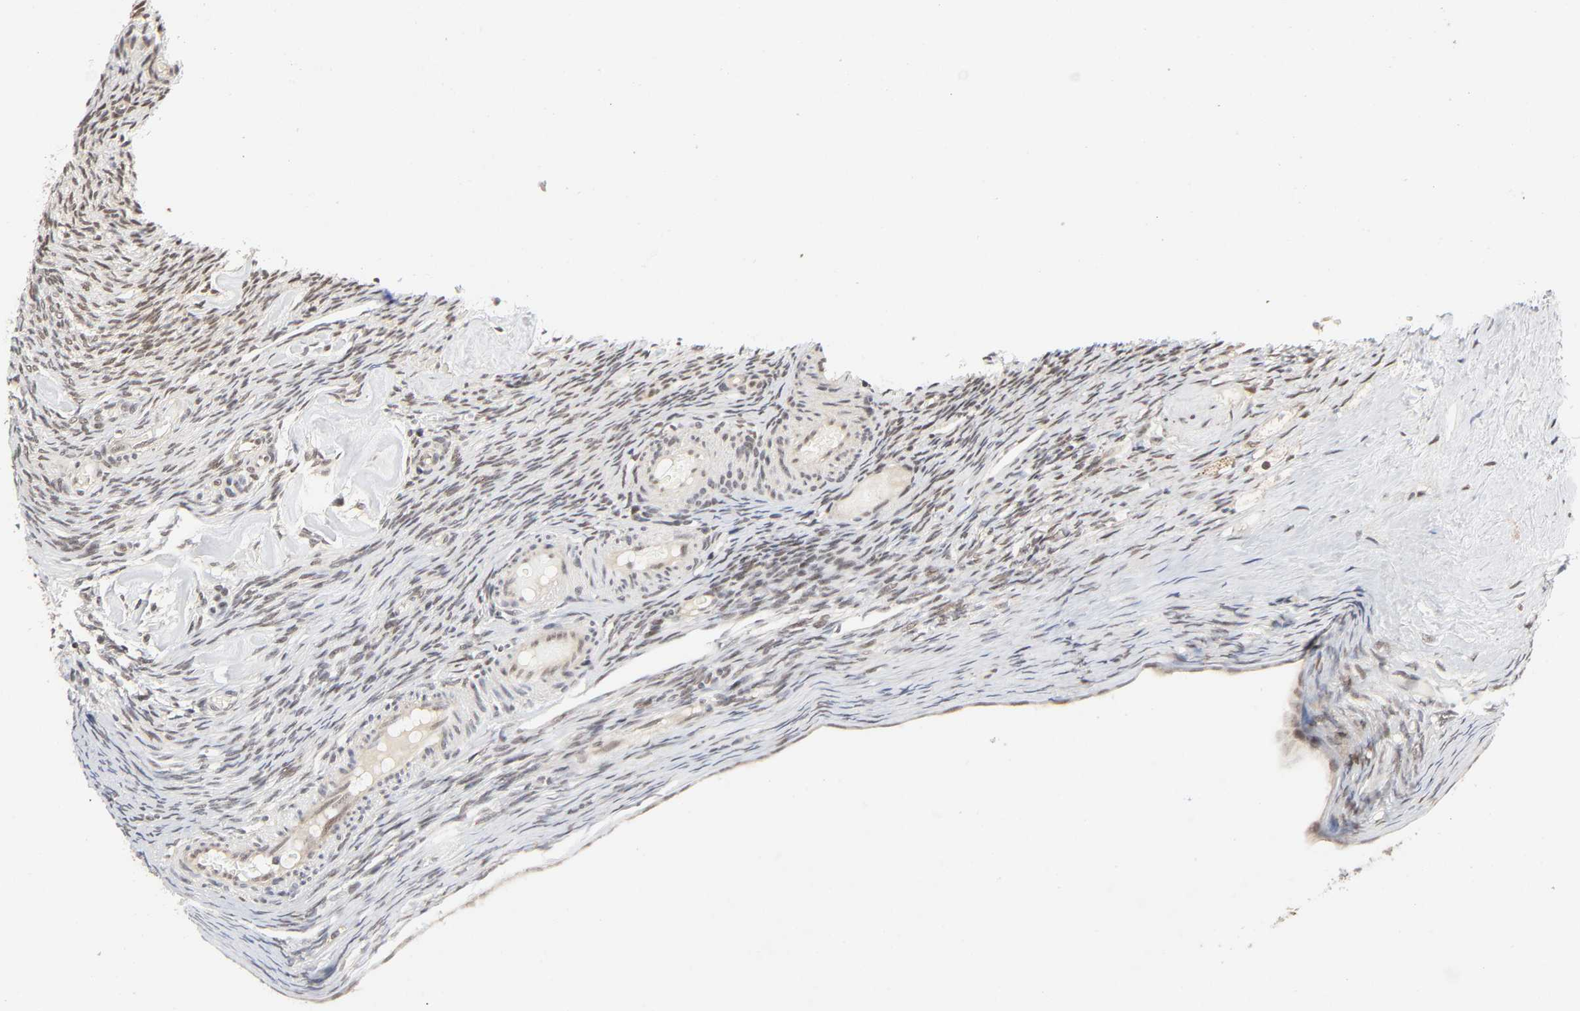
{"staining": {"intensity": "weak", "quantity": ">75%", "location": "nuclear"}, "tissue": "ovary", "cell_type": "Ovarian stroma cells", "image_type": "normal", "snomed": [{"axis": "morphology", "description": "Normal tissue, NOS"}, {"axis": "topography", "description": "Ovary"}], "caption": "Ovary stained with a brown dye reveals weak nuclear positive staining in about >75% of ovarian stroma cells.", "gene": "ZKSCAN8", "patient": {"sex": "female", "age": 60}}